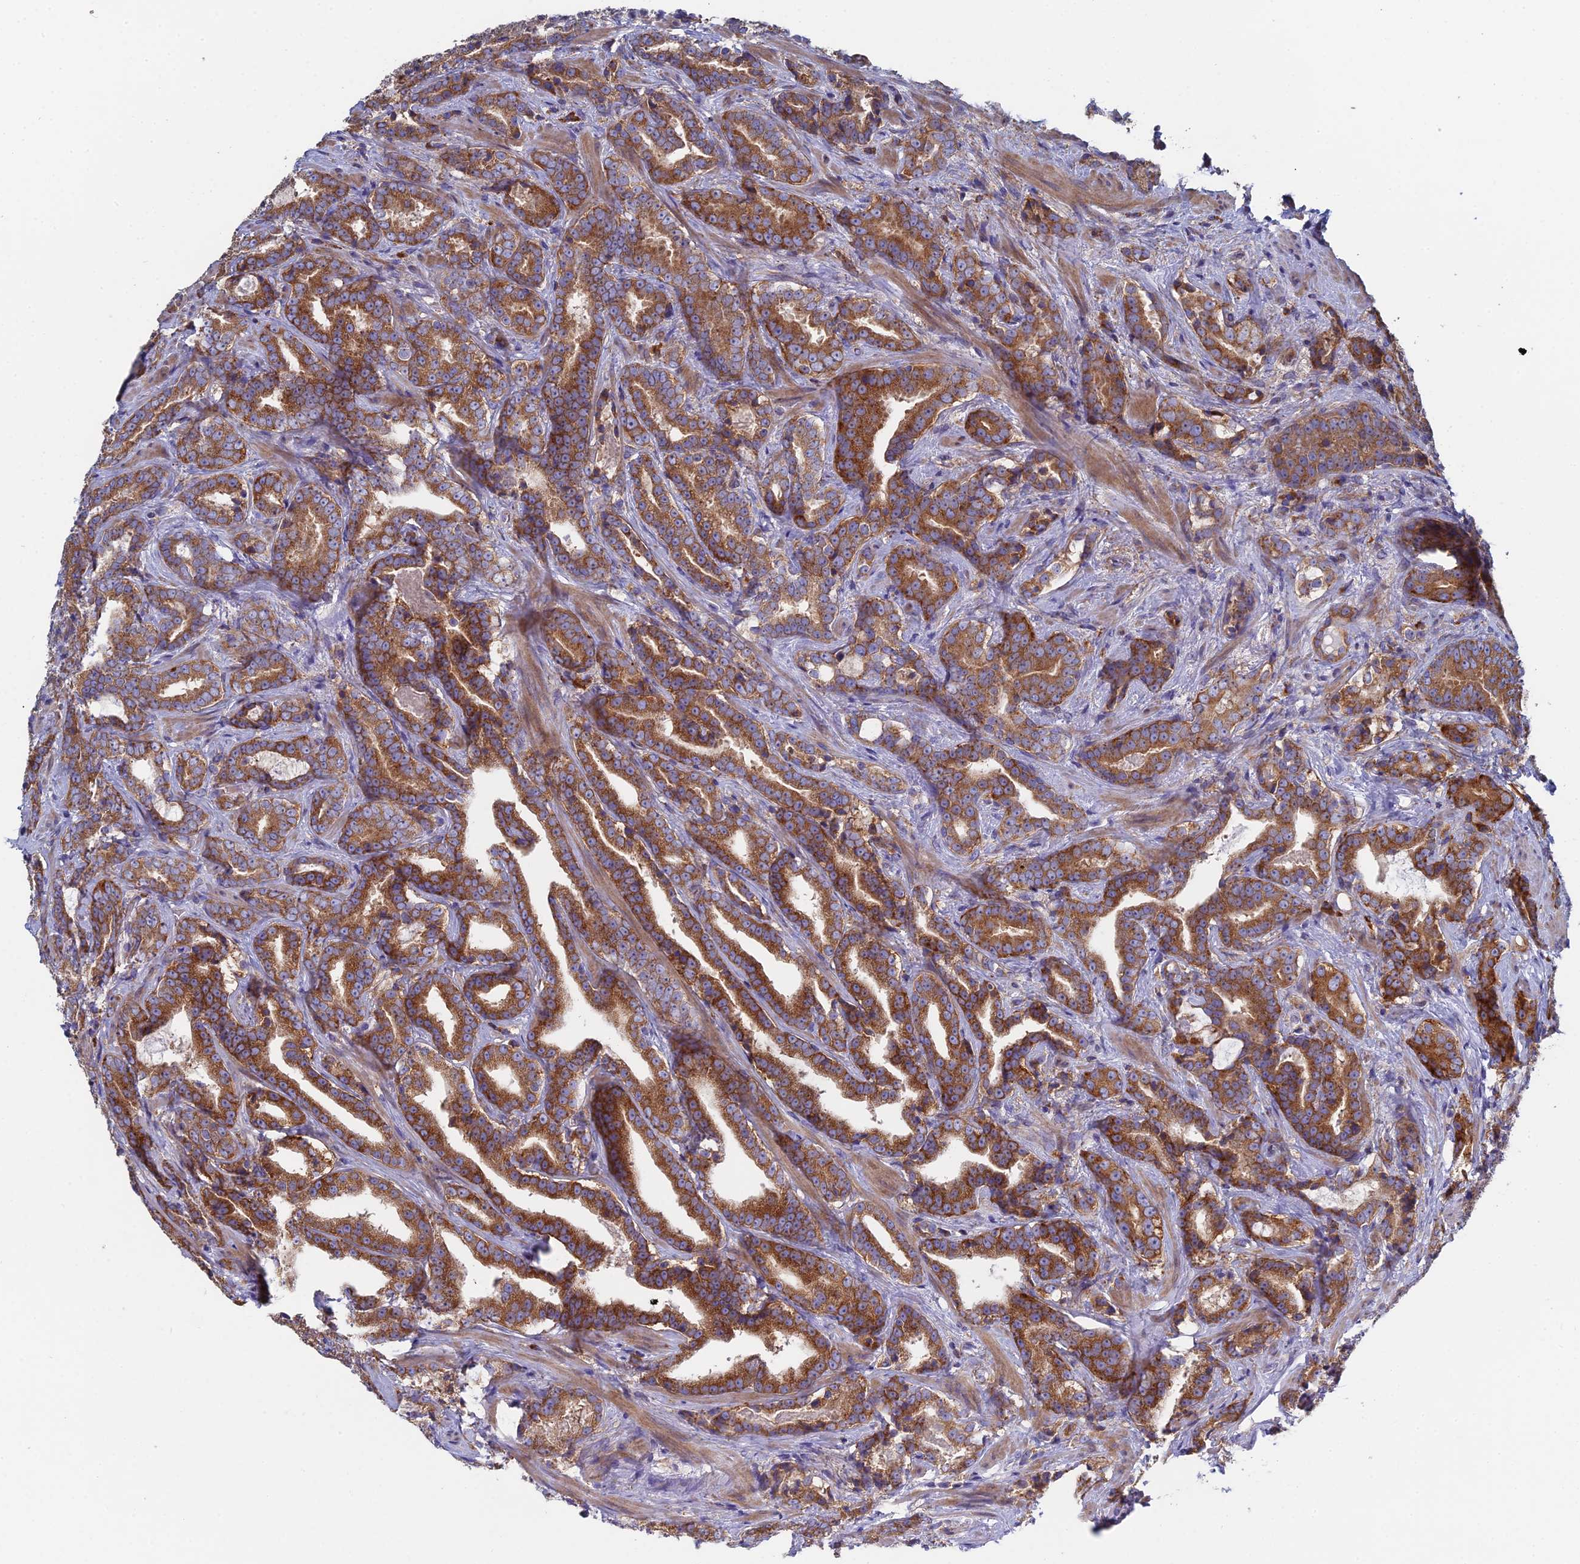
{"staining": {"intensity": "strong", "quantity": ">75%", "location": "cytoplasmic/membranous"}, "tissue": "prostate cancer", "cell_type": "Tumor cells", "image_type": "cancer", "snomed": [{"axis": "morphology", "description": "Adenocarcinoma, Low grade"}, {"axis": "topography", "description": "Prostate"}], "caption": "Approximately >75% of tumor cells in adenocarcinoma (low-grade) (prostate) exhibit strong cytoplasmic/membranous protein staining as visualized by brown immunohistochemical staining.", "gene": "CLCN3", "patient": {"sex": "male", "age": 58}}